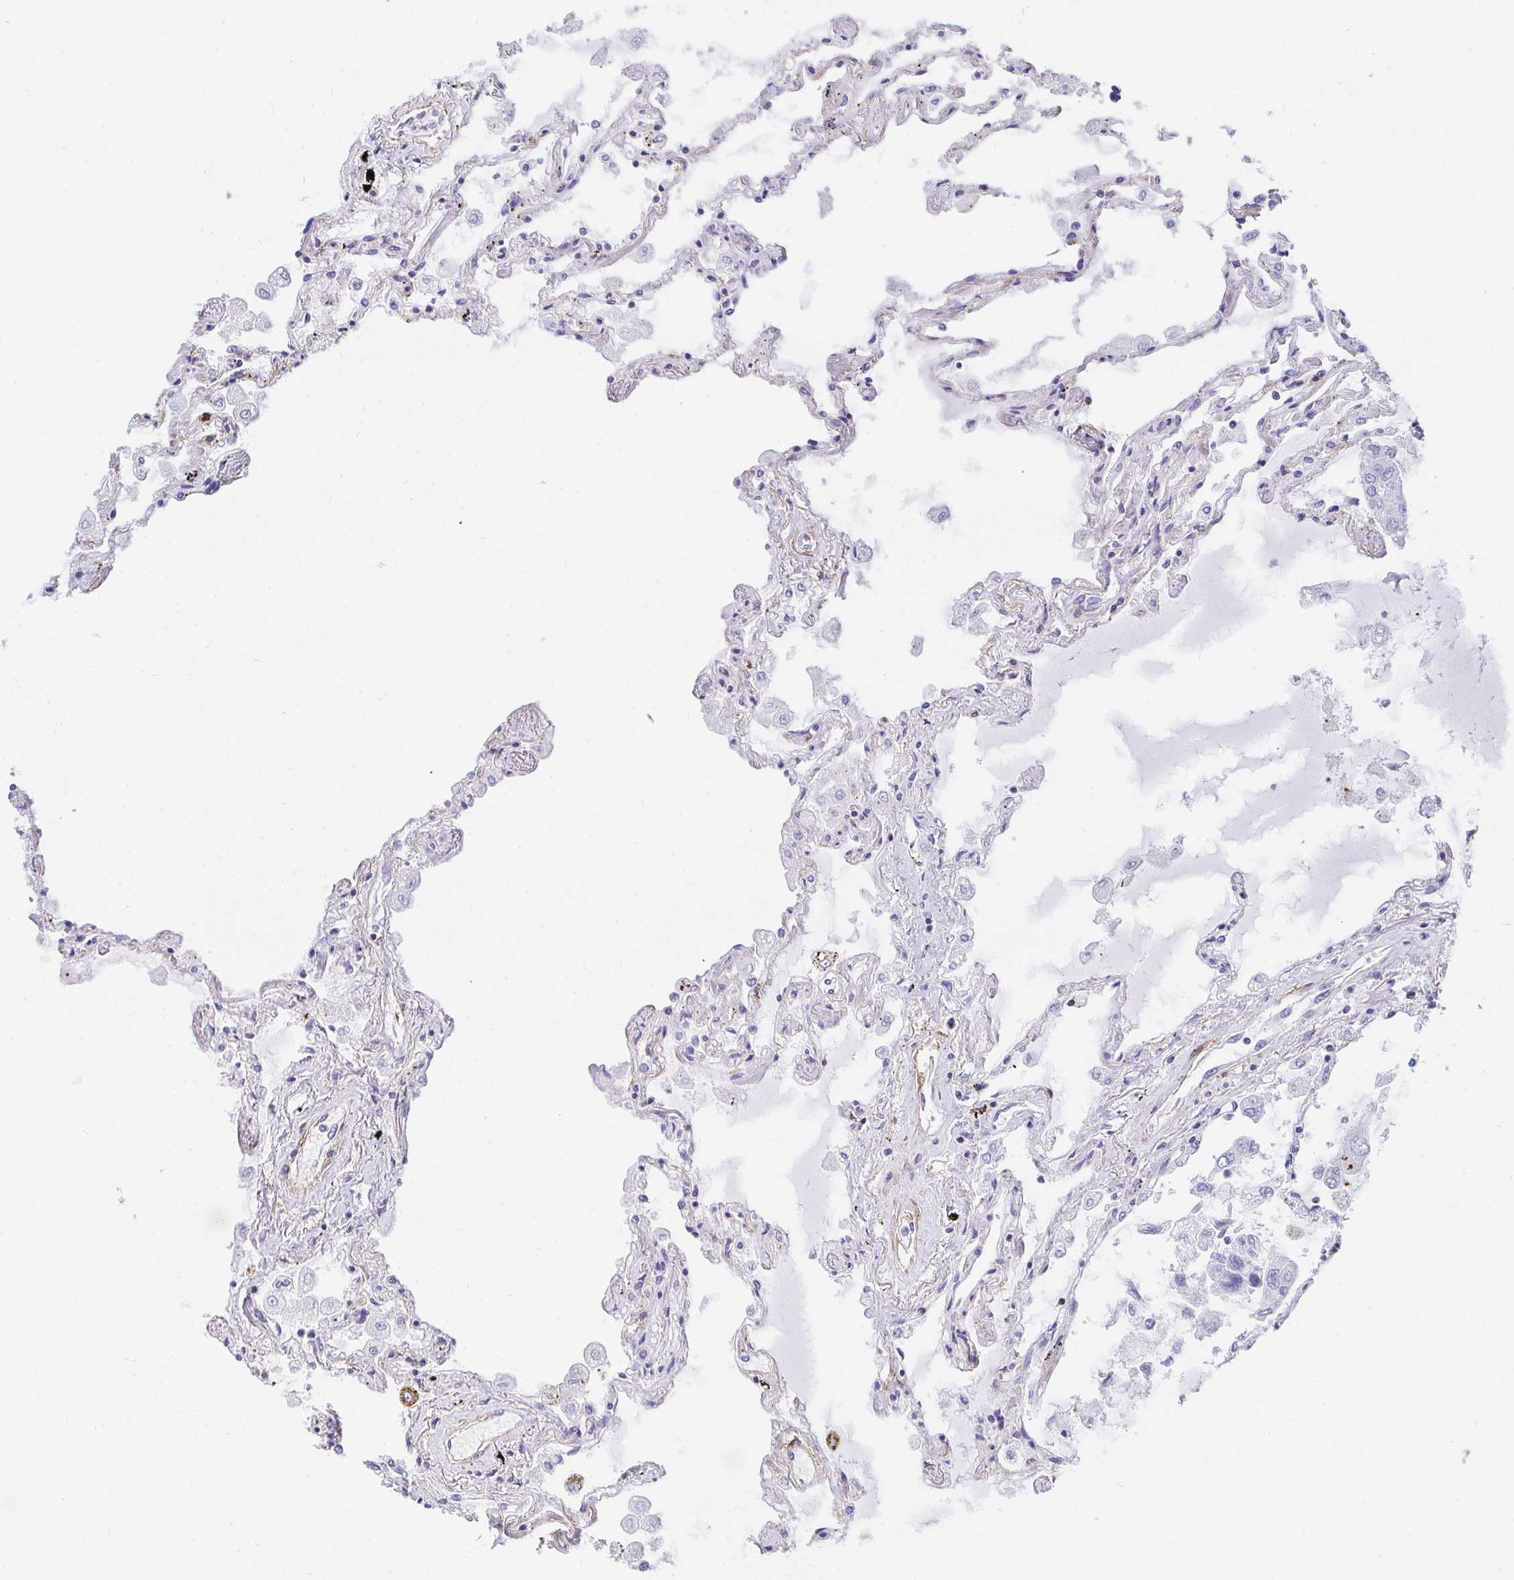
{"staining": {"intensity": "negative", "quantity": "none", "location": "none"}, "tissue": "lung", "cell_type": "Alveolar cells", "image_type": "normal", "snomed": [{"axis": "morphology", "description": "Normal tissue, NOS"}, {"axis": "morphology", "description": "Adenocarcinoma, NOS"}, {"axis": "topography", "description": "Cartilage tissue"}, {"axis": "topography", "description": "Lung"}], "caption": "Lung stained for a protein using immunohistochemistry shows no positivity alveolar cells.", "gene": "CD7", "patient": {"sex": "female", "age": 67}}